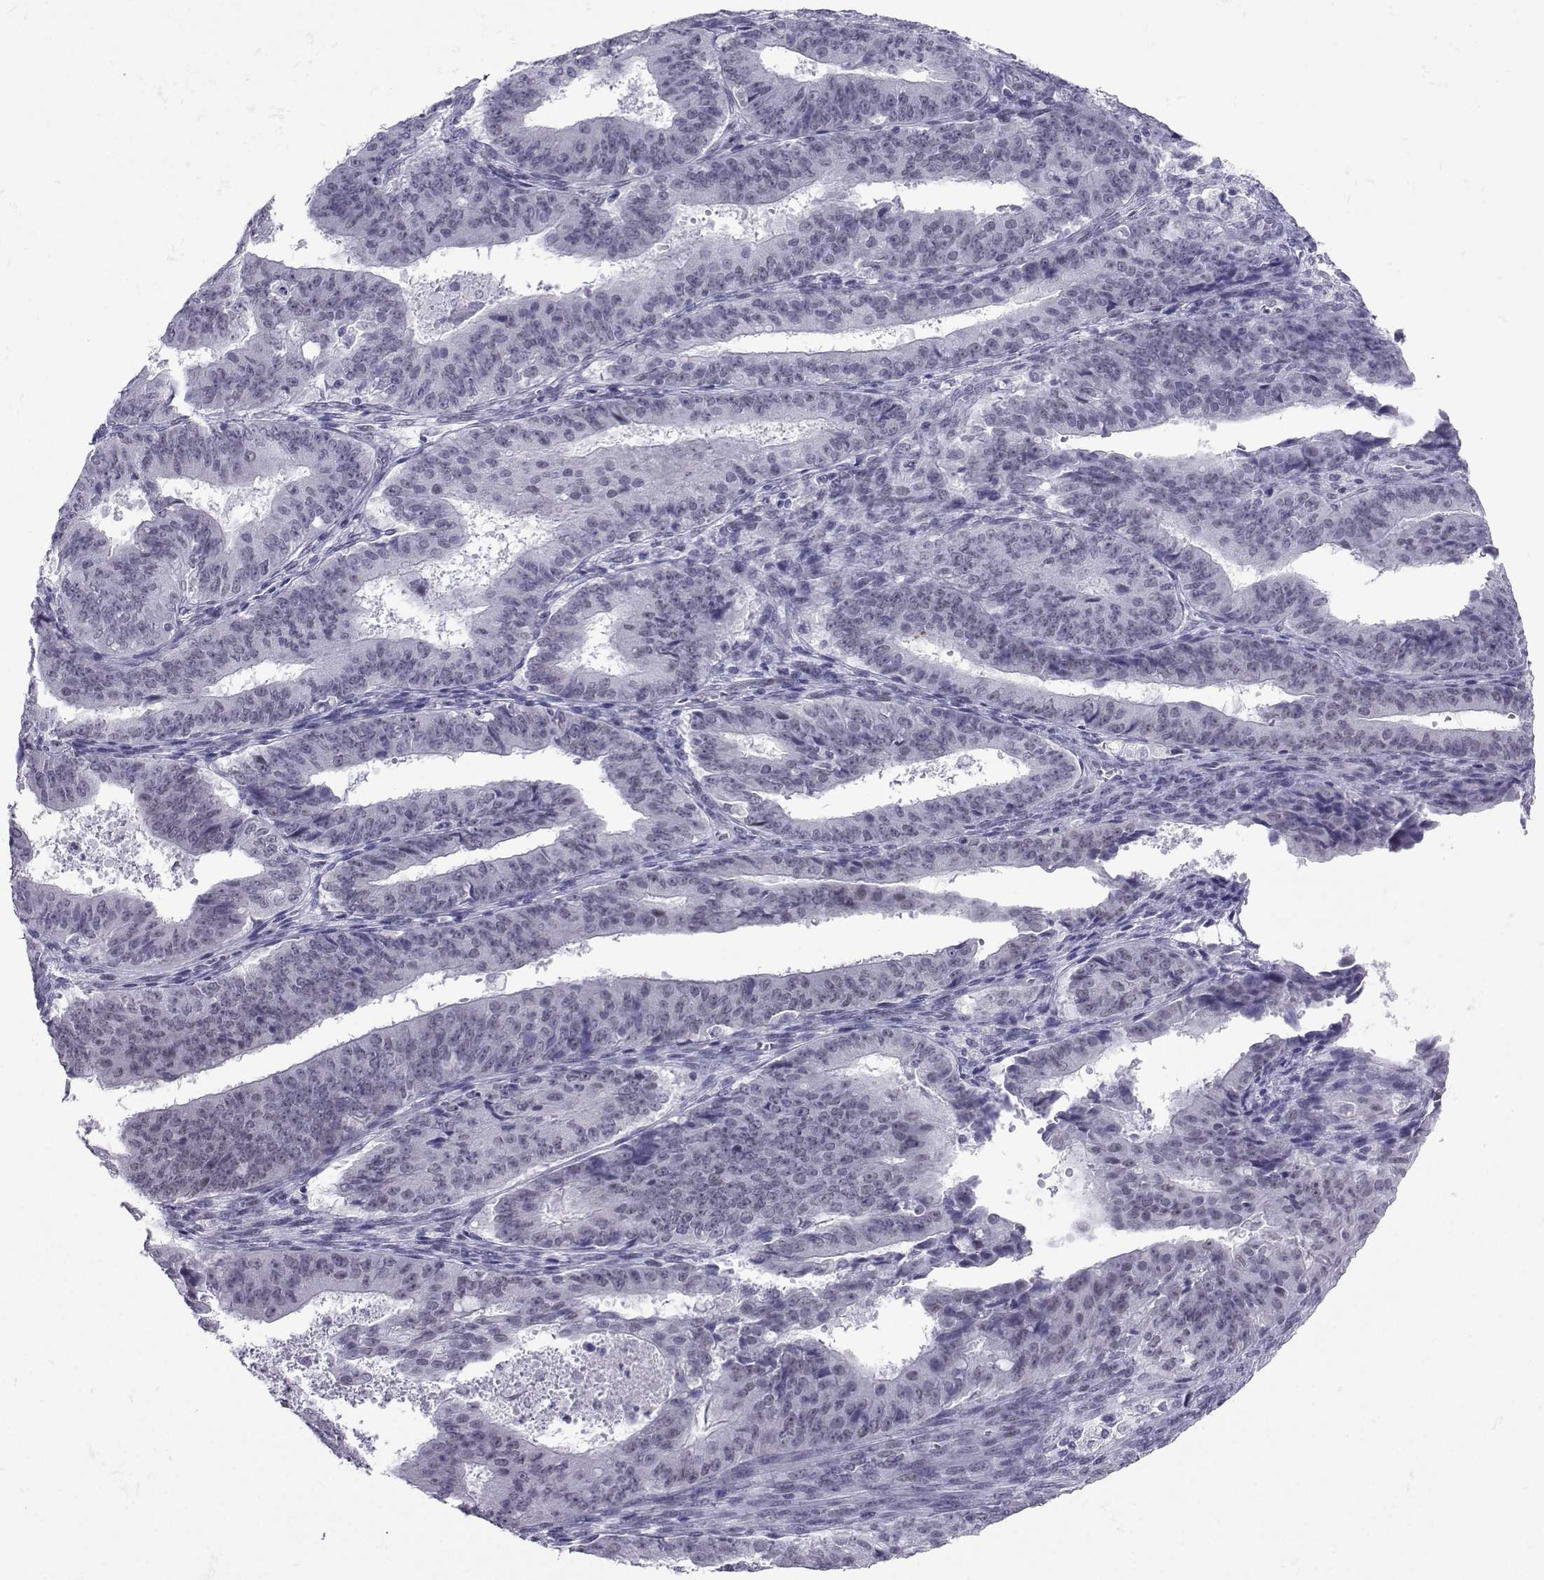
{"staining": {"intensity": "negative", "quantity": "none", "location": "none"}, "tissue": "ovarian cancer", "cell_type": "Tumor cells", "image_type": "cancer", "snomed": [{"axis": "morphology", "description": "Carcinoma, endometroid"}, {"axis": "topography", "description": "Ovary"}], "caption": "The immunohistochemistry (IHC) histopathology image has no significant positivity in tumor cells of ovarian cancer tissue.", "gene": "LORICRIN", "patient": {"sex": "female", "age": 42}}